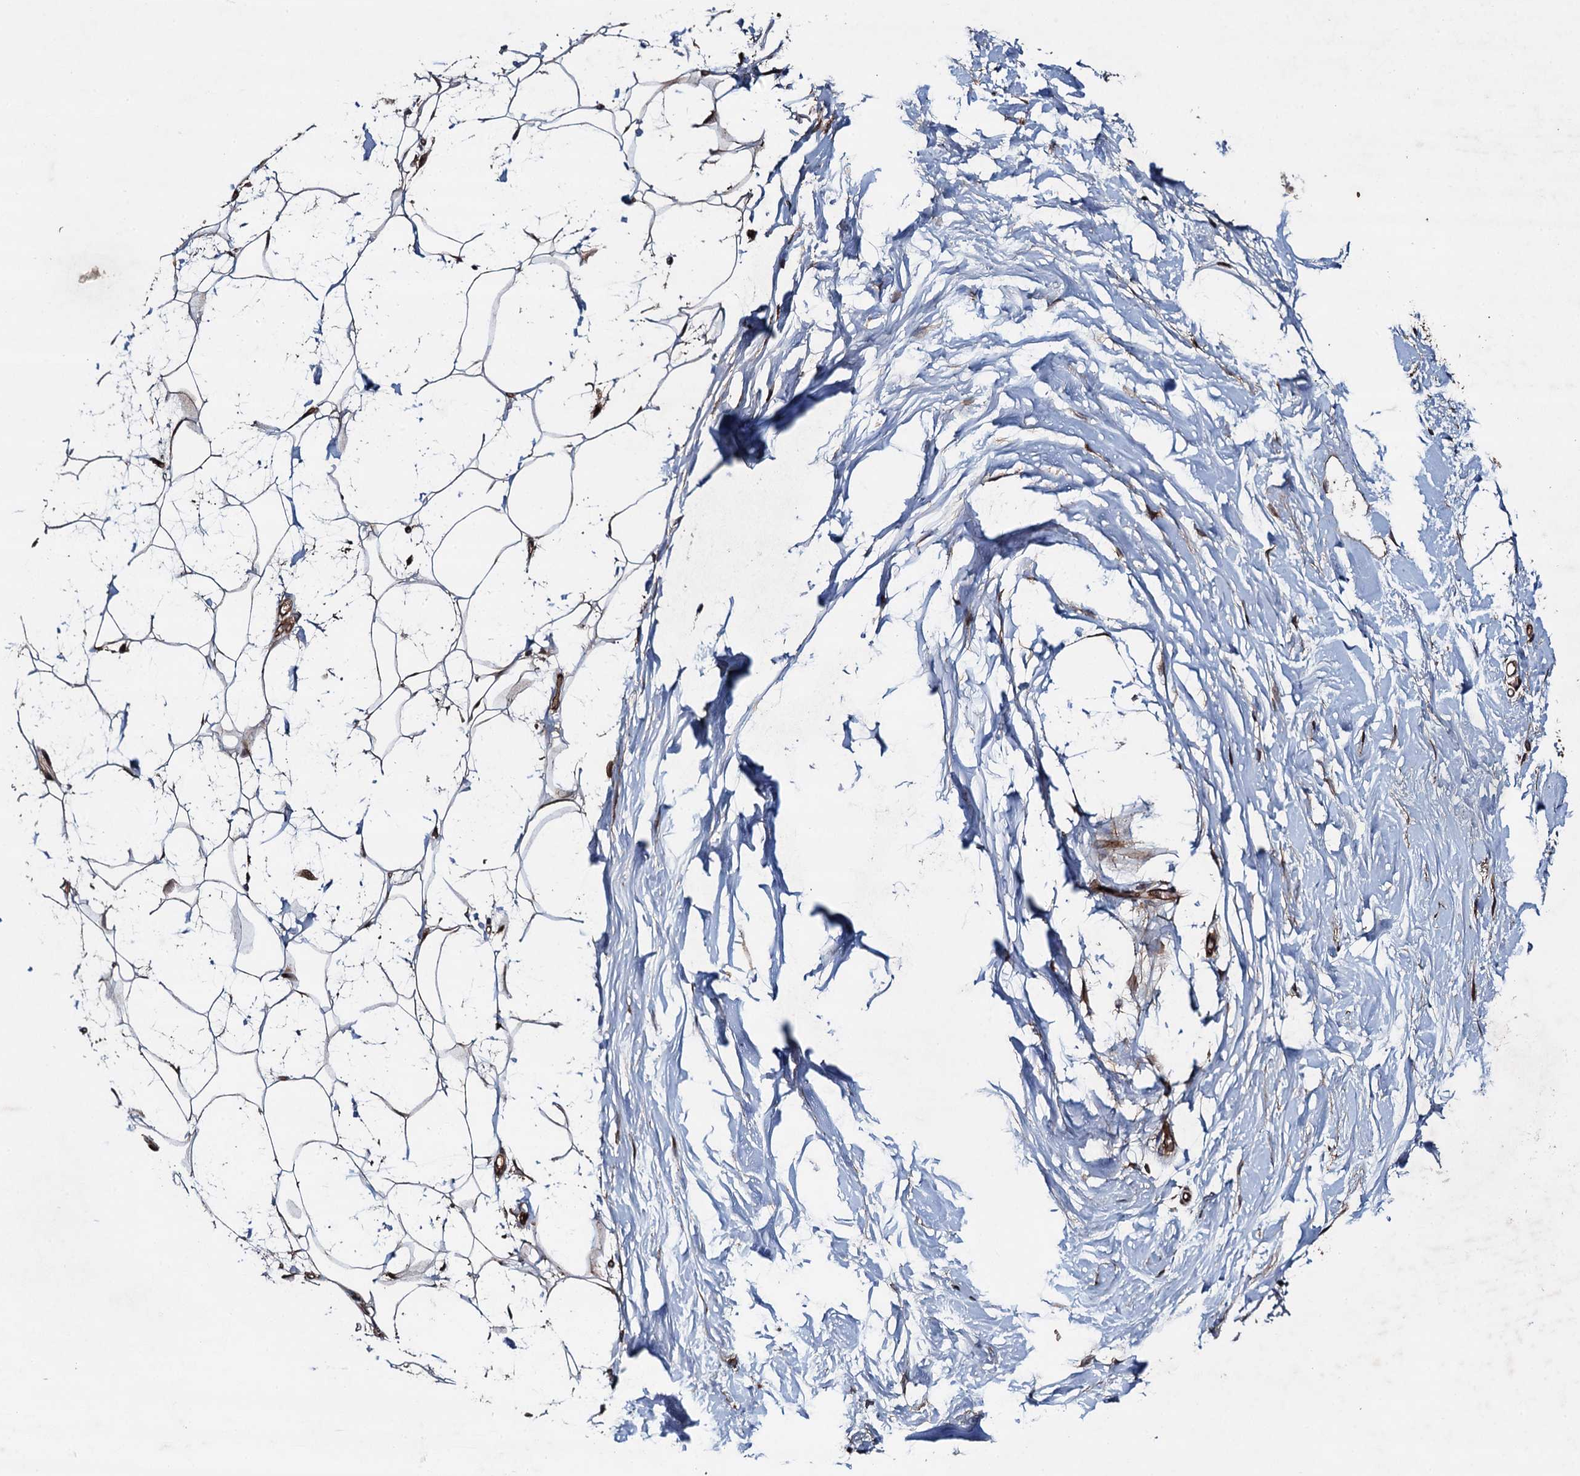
{"staining": {"intensity": "moderate", "quantity": "25%-75%", "location": "cytoplasmic/membranous"}, "tissue": "adipose tissue", "cell_type": "Adipocytes", "image_type": "normal", "snomed": [{"axis": "morphology", "description": "Normal tissue, NOS"}, {"axis": "topography", "description": "Breast"}], "caption": "IHC staining of benign adipose tissue, which shows medium levels of moderate cytoplasmic/membranous expression in approximately 25%-75% of adipocytes indicating moderate cytoplasmic/membranous protein staining. The staining was performed using DAB (brown) for protein detection and nuclei were counterstained in hematoxylin (blue).", "gene": "RHOBTB1", "patient": {"sex": "female", "age": 26}}